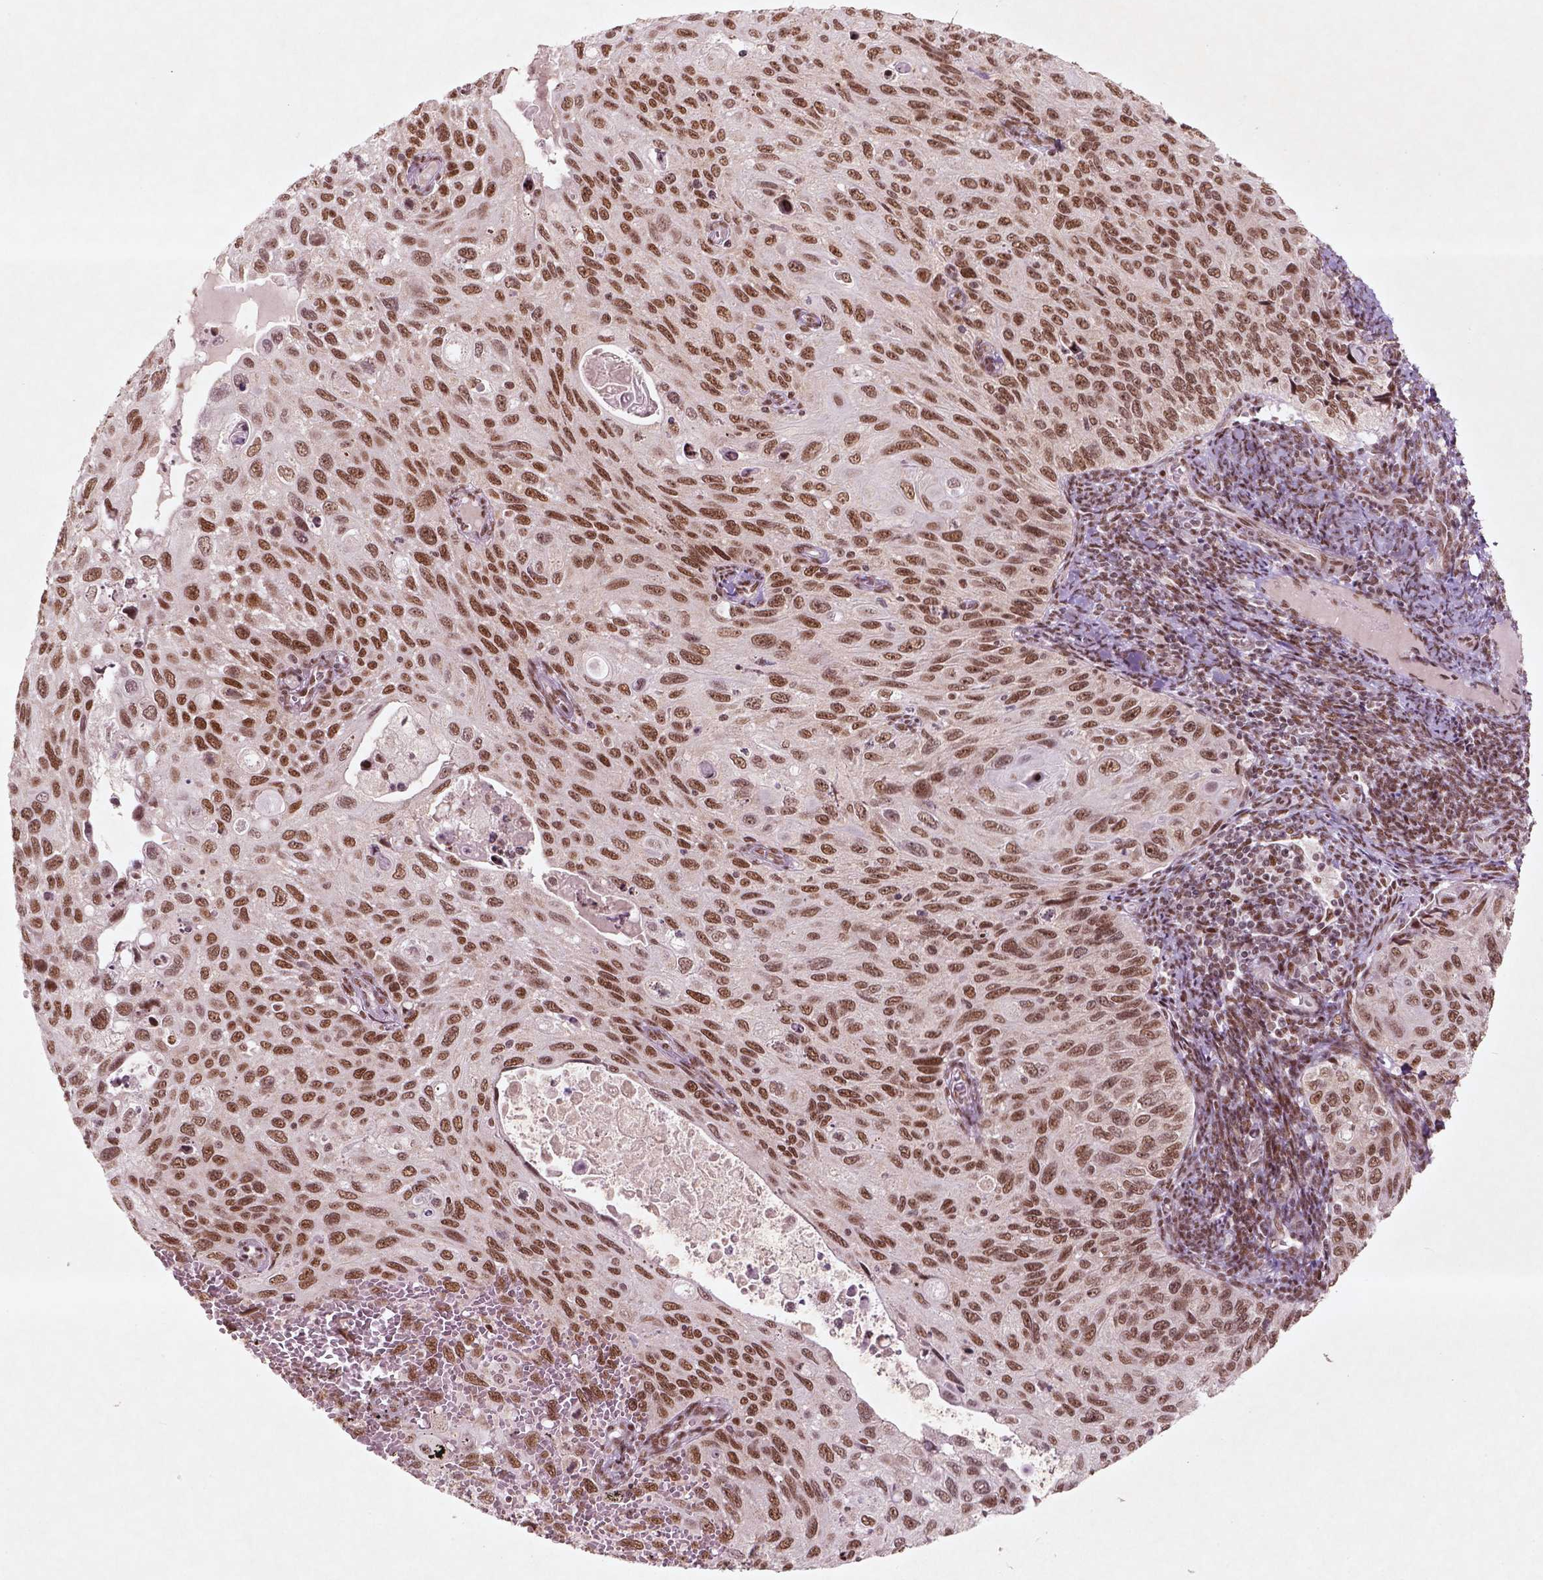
{"staining": {"intensity": "moderate", "quantity": ">75%", "location": "nuclear"}, "tissue": "cervical cancer", "cell_type": "Tumor cells", "image_type": "cancer", "snomed": [{"axis": "morphology", "description": "Squamous cell carcinoma, NOS"}, {"axis": "topography", "description": "Cervix"}], "caption": "Cervical cancer stained with immunohistochemistry displays moderate nuclear expression in about >75% of tumor cells. The protein of interest is shown in brown color, while the nuclei are stained blue.", "gene": "HMG20B", "patient": {"sex": "female", "age": 70}}